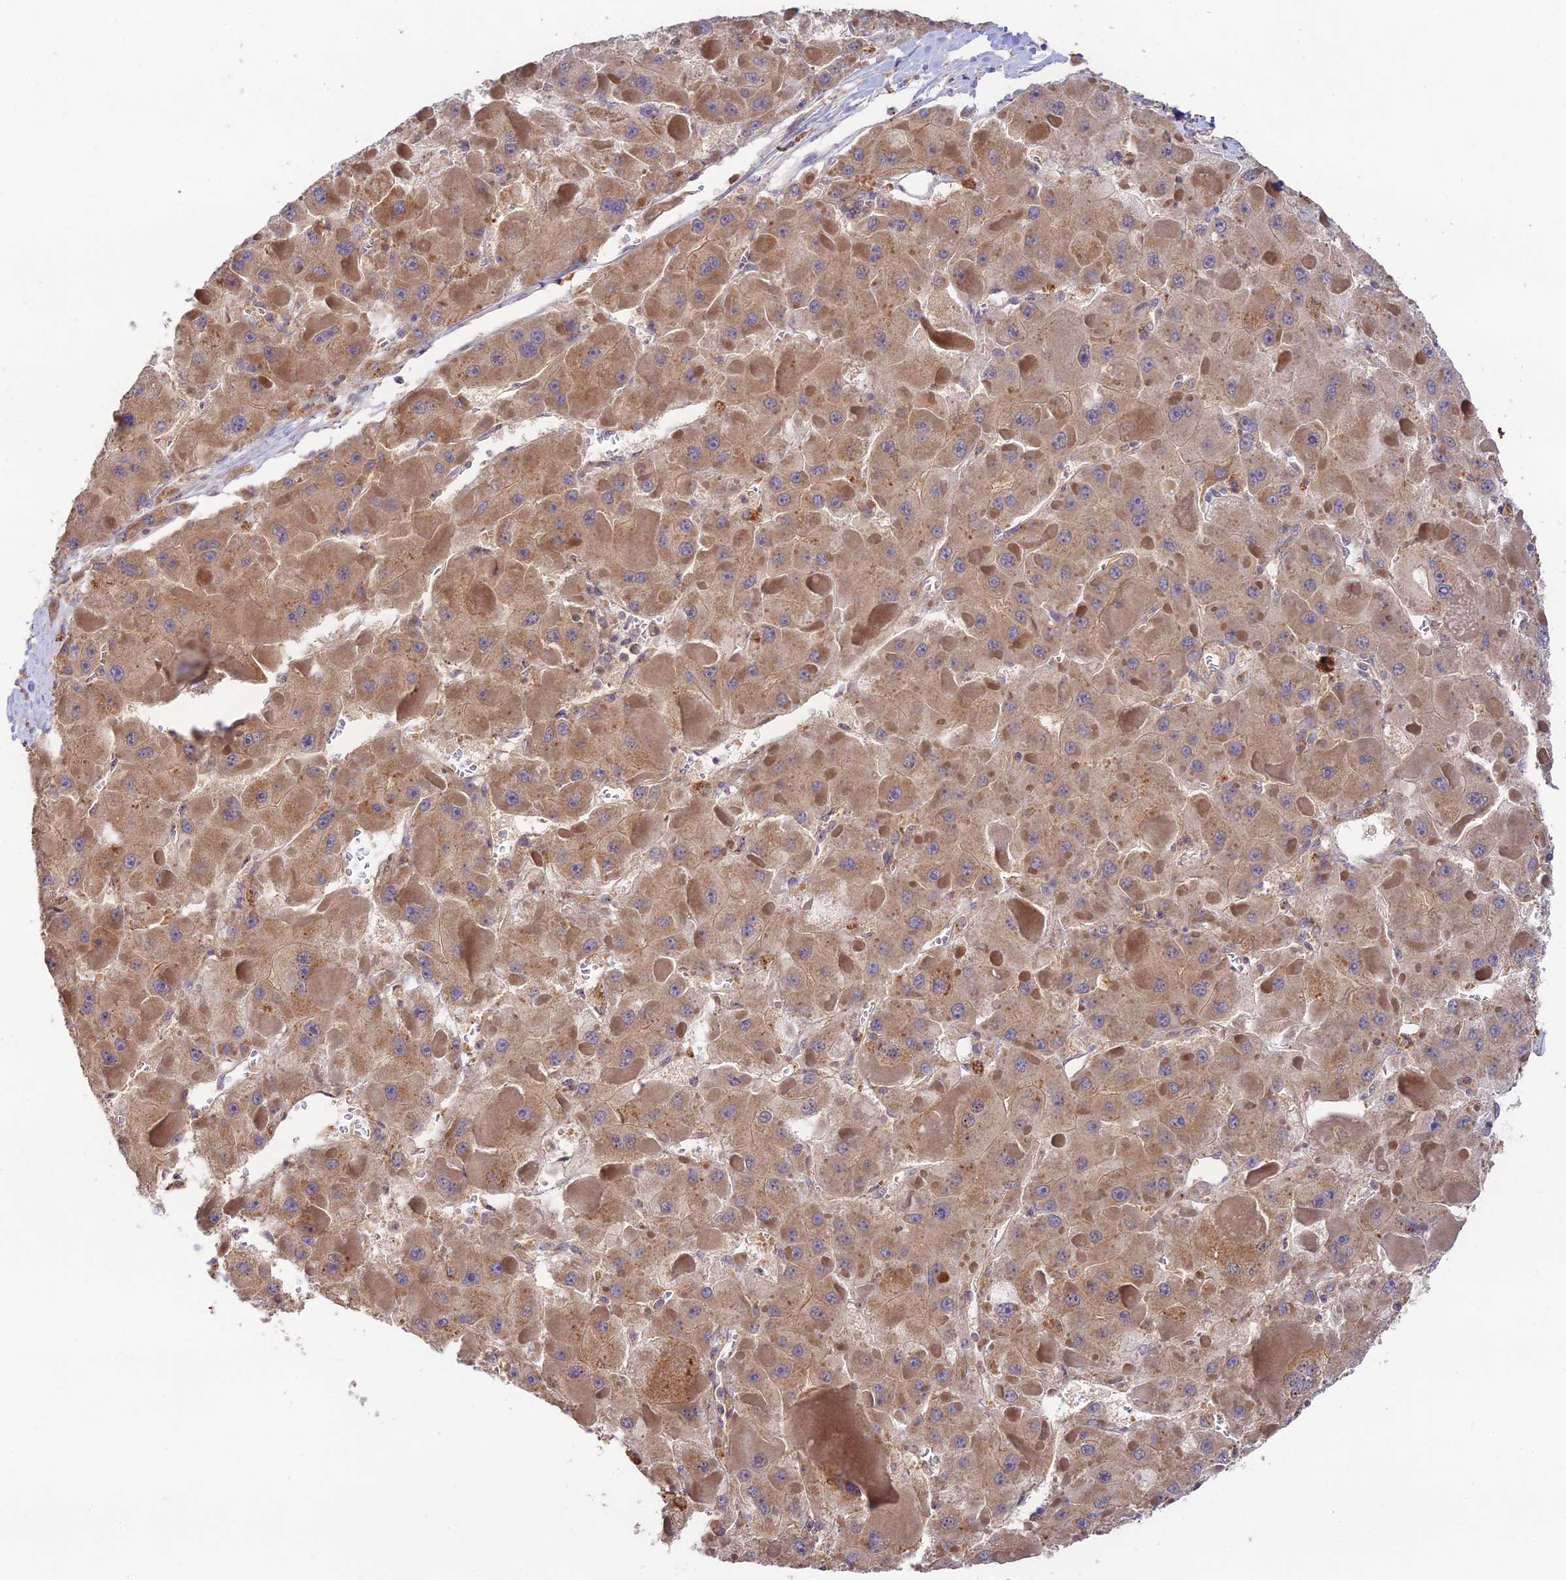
{"staining": {"intensity": "moderate", "quantity": ">75%", "location": "cytoplasmic/membranous"}, "tissue": "liver cancer", "cell_type": "Tumor cells", "image_type": "cancer", "snomed": [{"axis": "morphology", "description": "Carcinoma, Hepatocellular, NOS"}, {"axis": "topography", "description": "Liver"}], "caption": "About >75% of tumor cells in liver cancer (hepatocellular carcinoma) show moderate cytoplasmic/membranous protein positivity as visualized by brown immunohistochemical staining.", "gene": "CLCF1", "patient": {"sex": "female", "age": 73}}